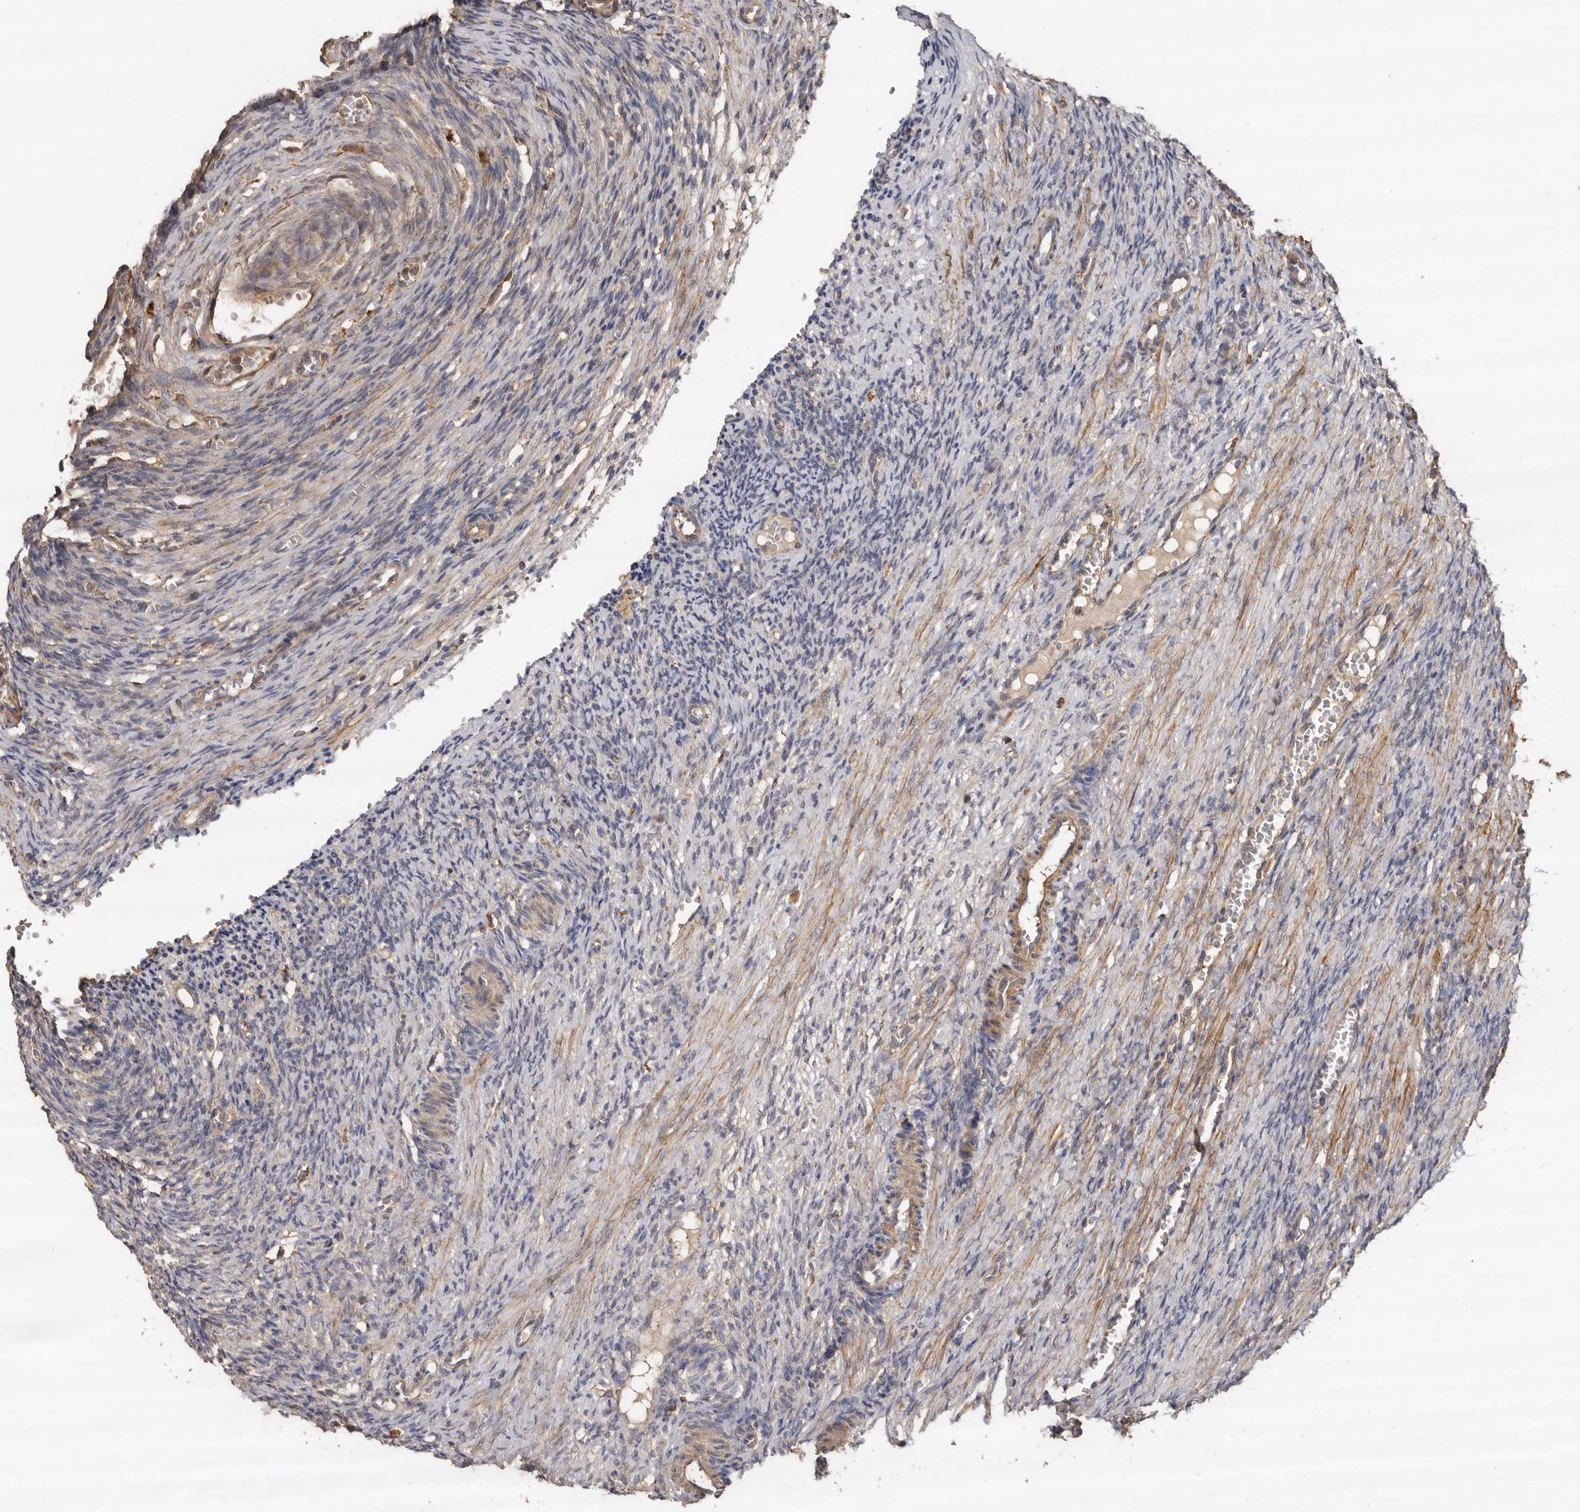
{"staining": {"intensity": "negative", "quantity": "none", "location": "none"}, "tissue": "ovary", "cell_type": "Ovarian stroma cells", "image_type": "normal", "snomed": [{"axis": "morphology", "description": "Normal tissue, NOS"}, {"axis": "topography", "description": "Ovary"}], "caption": "A micrograph of ovary stained for a protein exhibits no brown staining in ovarian stroma cells.", "gene": "RWDD1", "patient": {"sex": "female", "age": 27}}